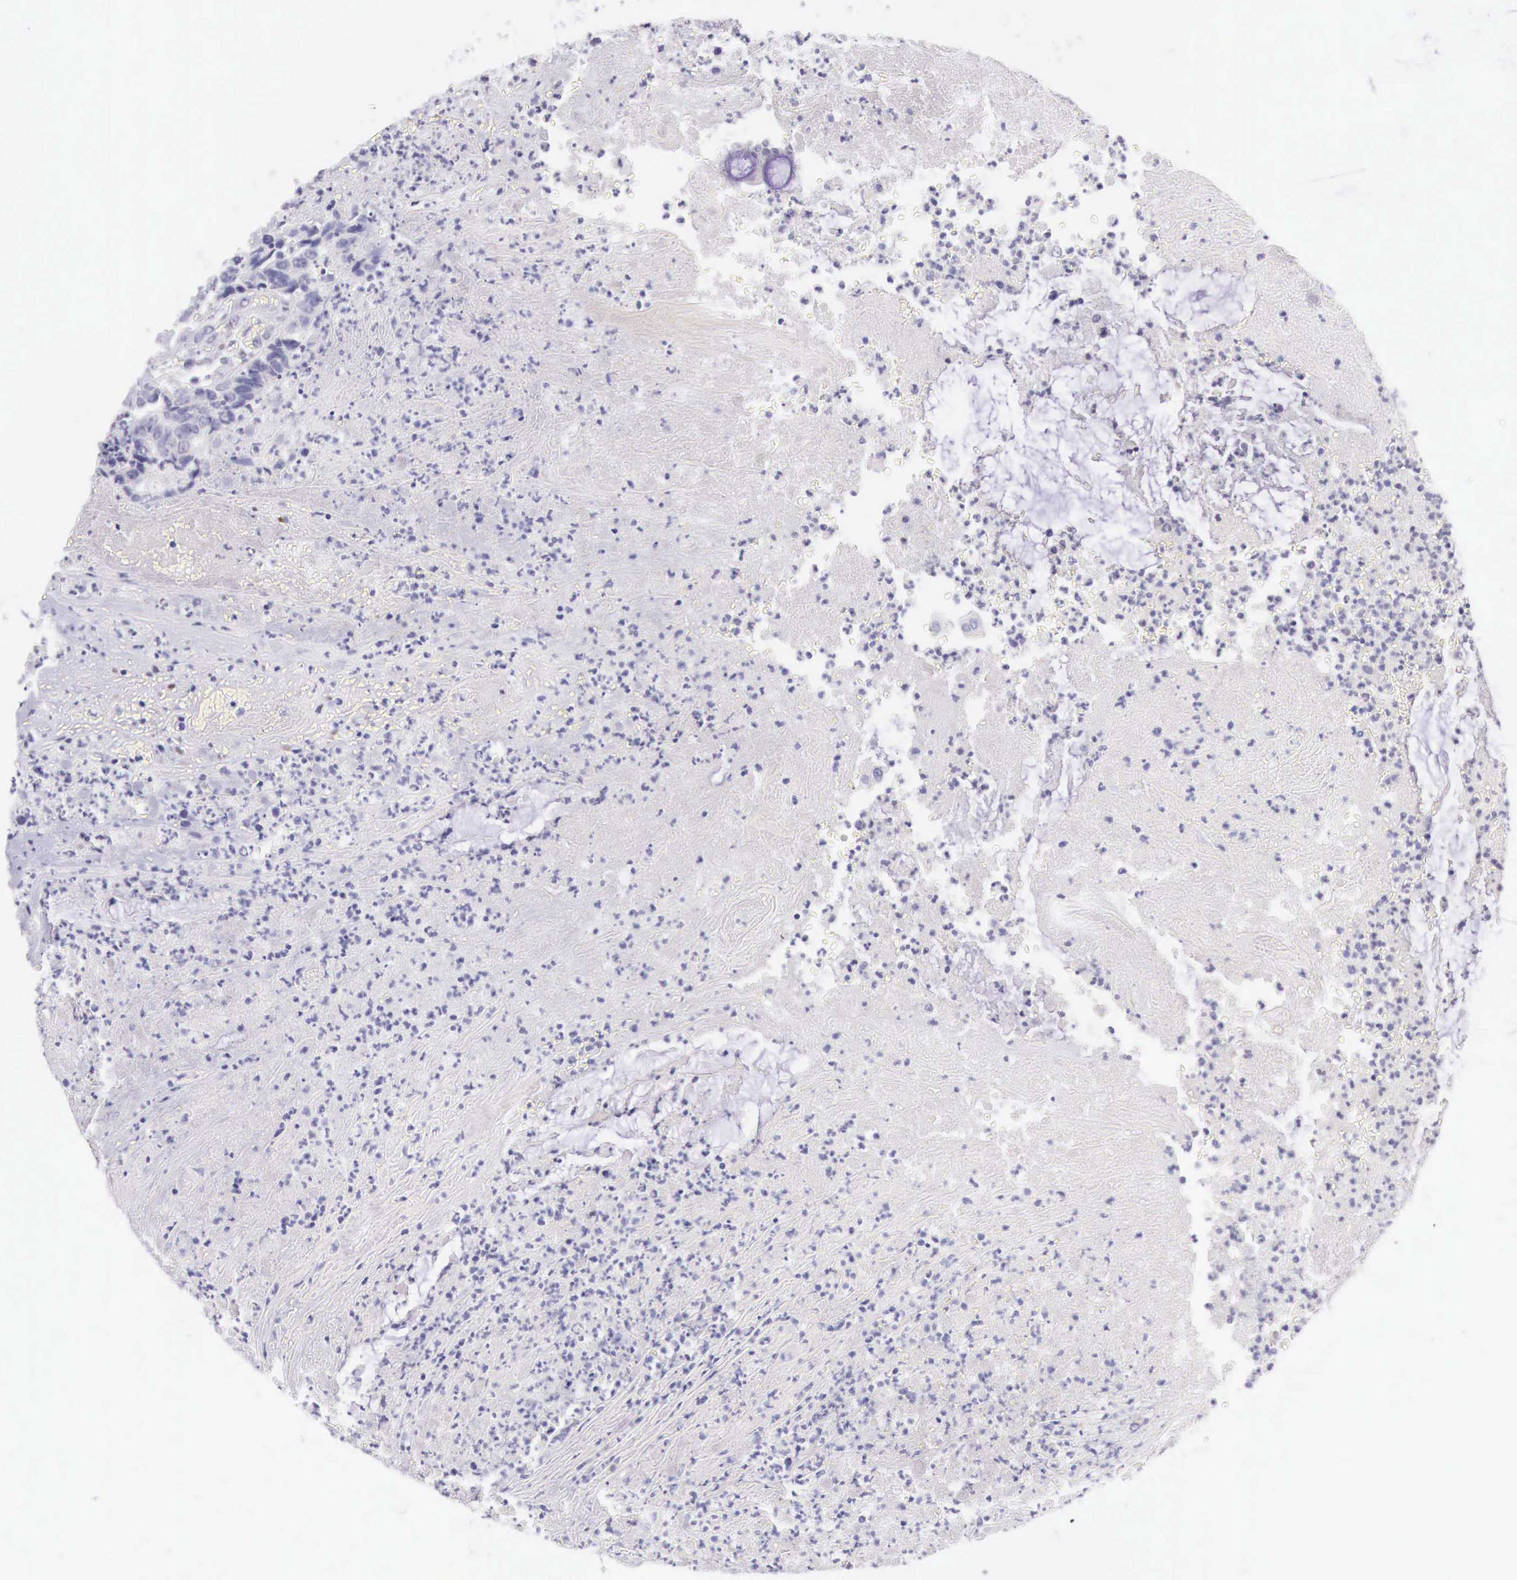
{"staining": {"intensity": "negative", "quantity": "none", "location": "none"}, "tissue": "colorectal cancer", "cell_type": "Tumor cells", "image_type": "cancer", "snomed": [{"axis": "morphology", "description": "Adenocarcinoma, NOS"}, {"axis": "topography", "description": "Rectum"}], "caption": "A high-resolution image shows IHC staining of colorectal cancer, which displays no significant expression in tumor cells.", "gene": "BCL6", "patient": {"sex": "female", "age": 65}}